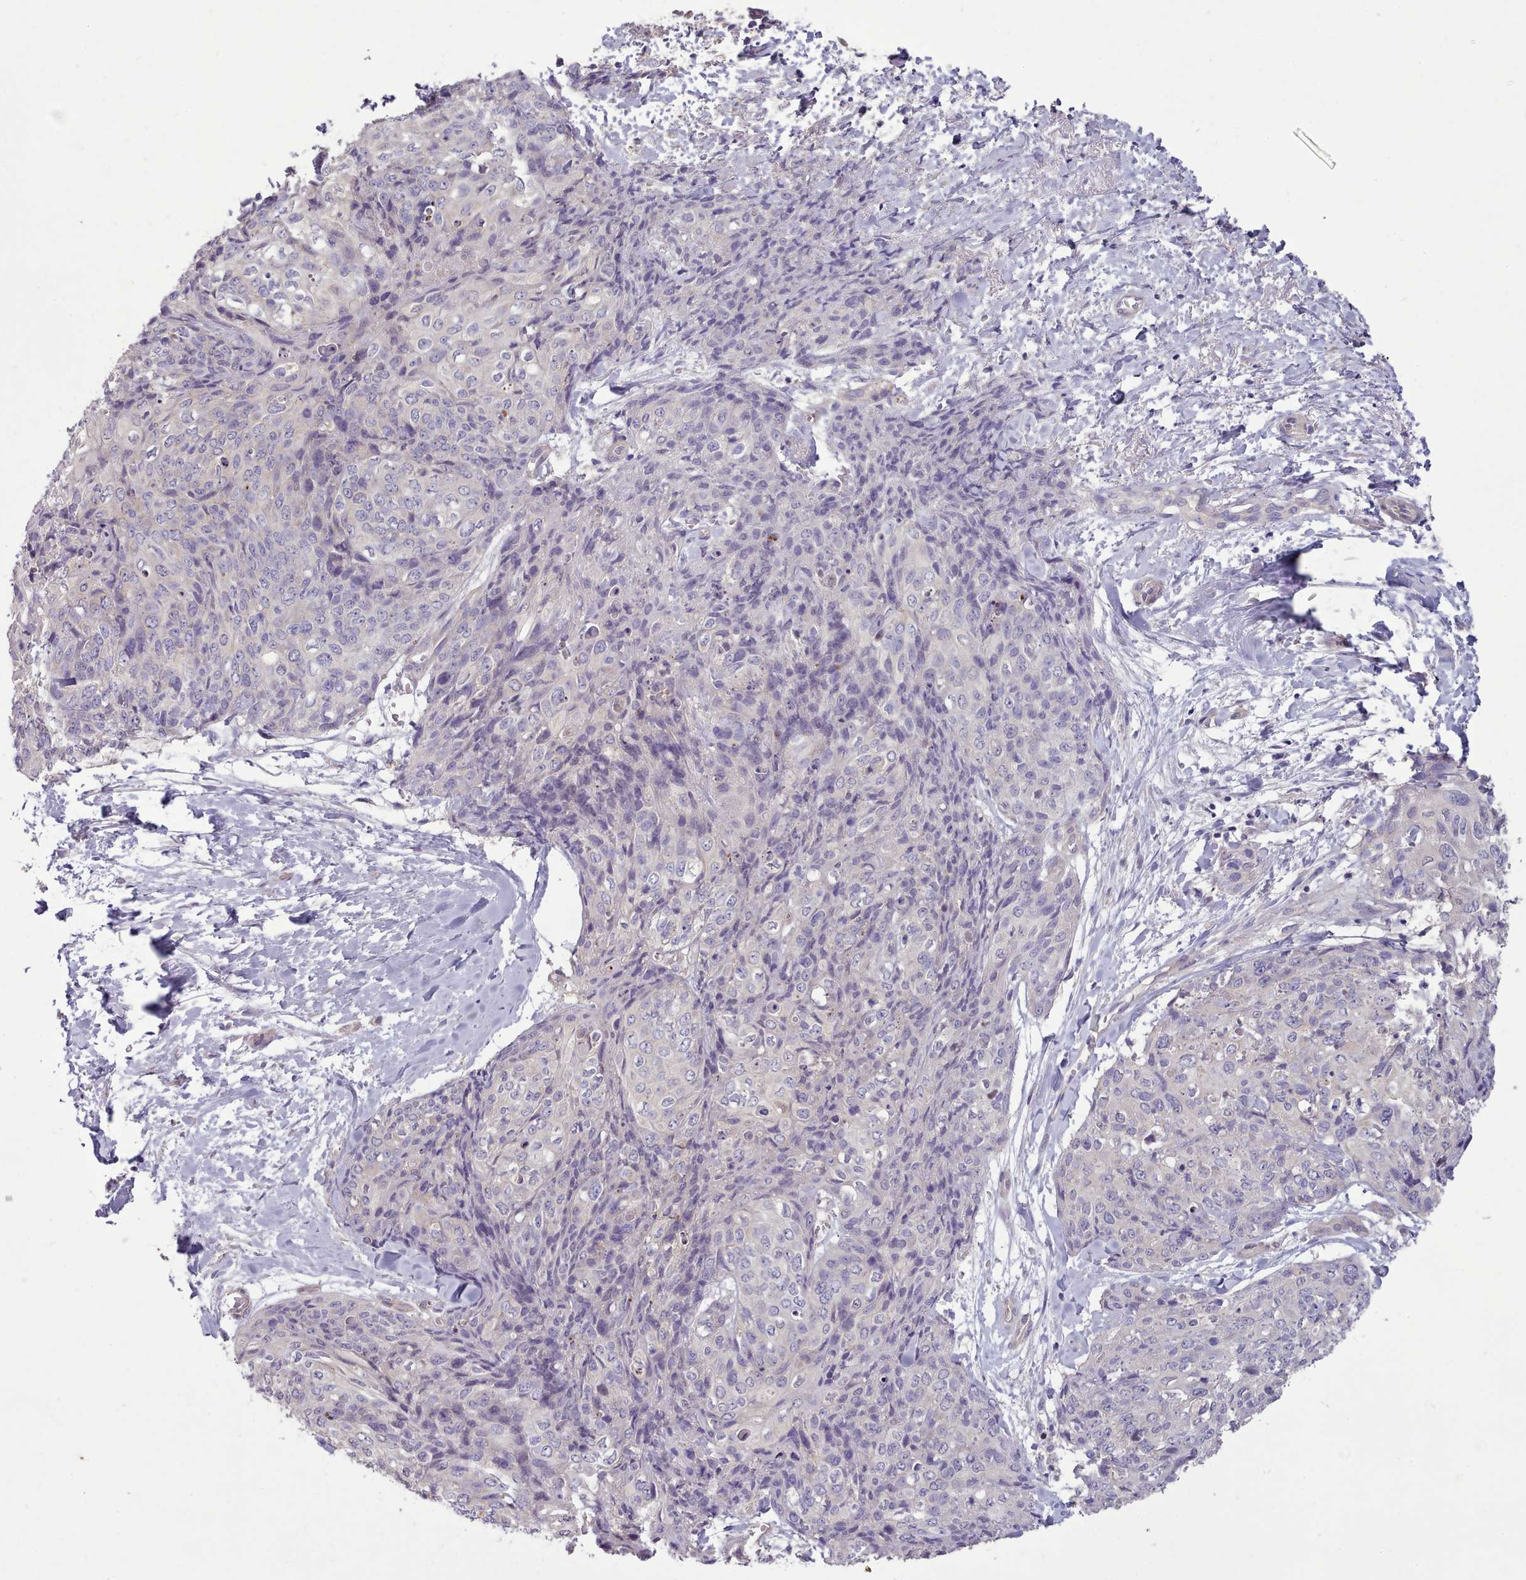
{"staining": {"intensity": "negative", "quantity": "none", "location": "none"}, "tissue": "skin cancer", "cell_type": "Tumor cells", "image_type": "cancer", "snomed": [{"axis": "morphology", "description": "Squamous cell carcinoma, NOS"}, {"axis": "topography", "description": "Skin"}, {"axis": "topography", "description": "Vulva"}], "caption": "IHC micrograph of neoplastic tissue: skin squamous cell carcinoma stained with DAB reveals no significant protein positivity in tumor cells.", "gene": "DPF1", "patient": {"sex": "female", "age": 85}}